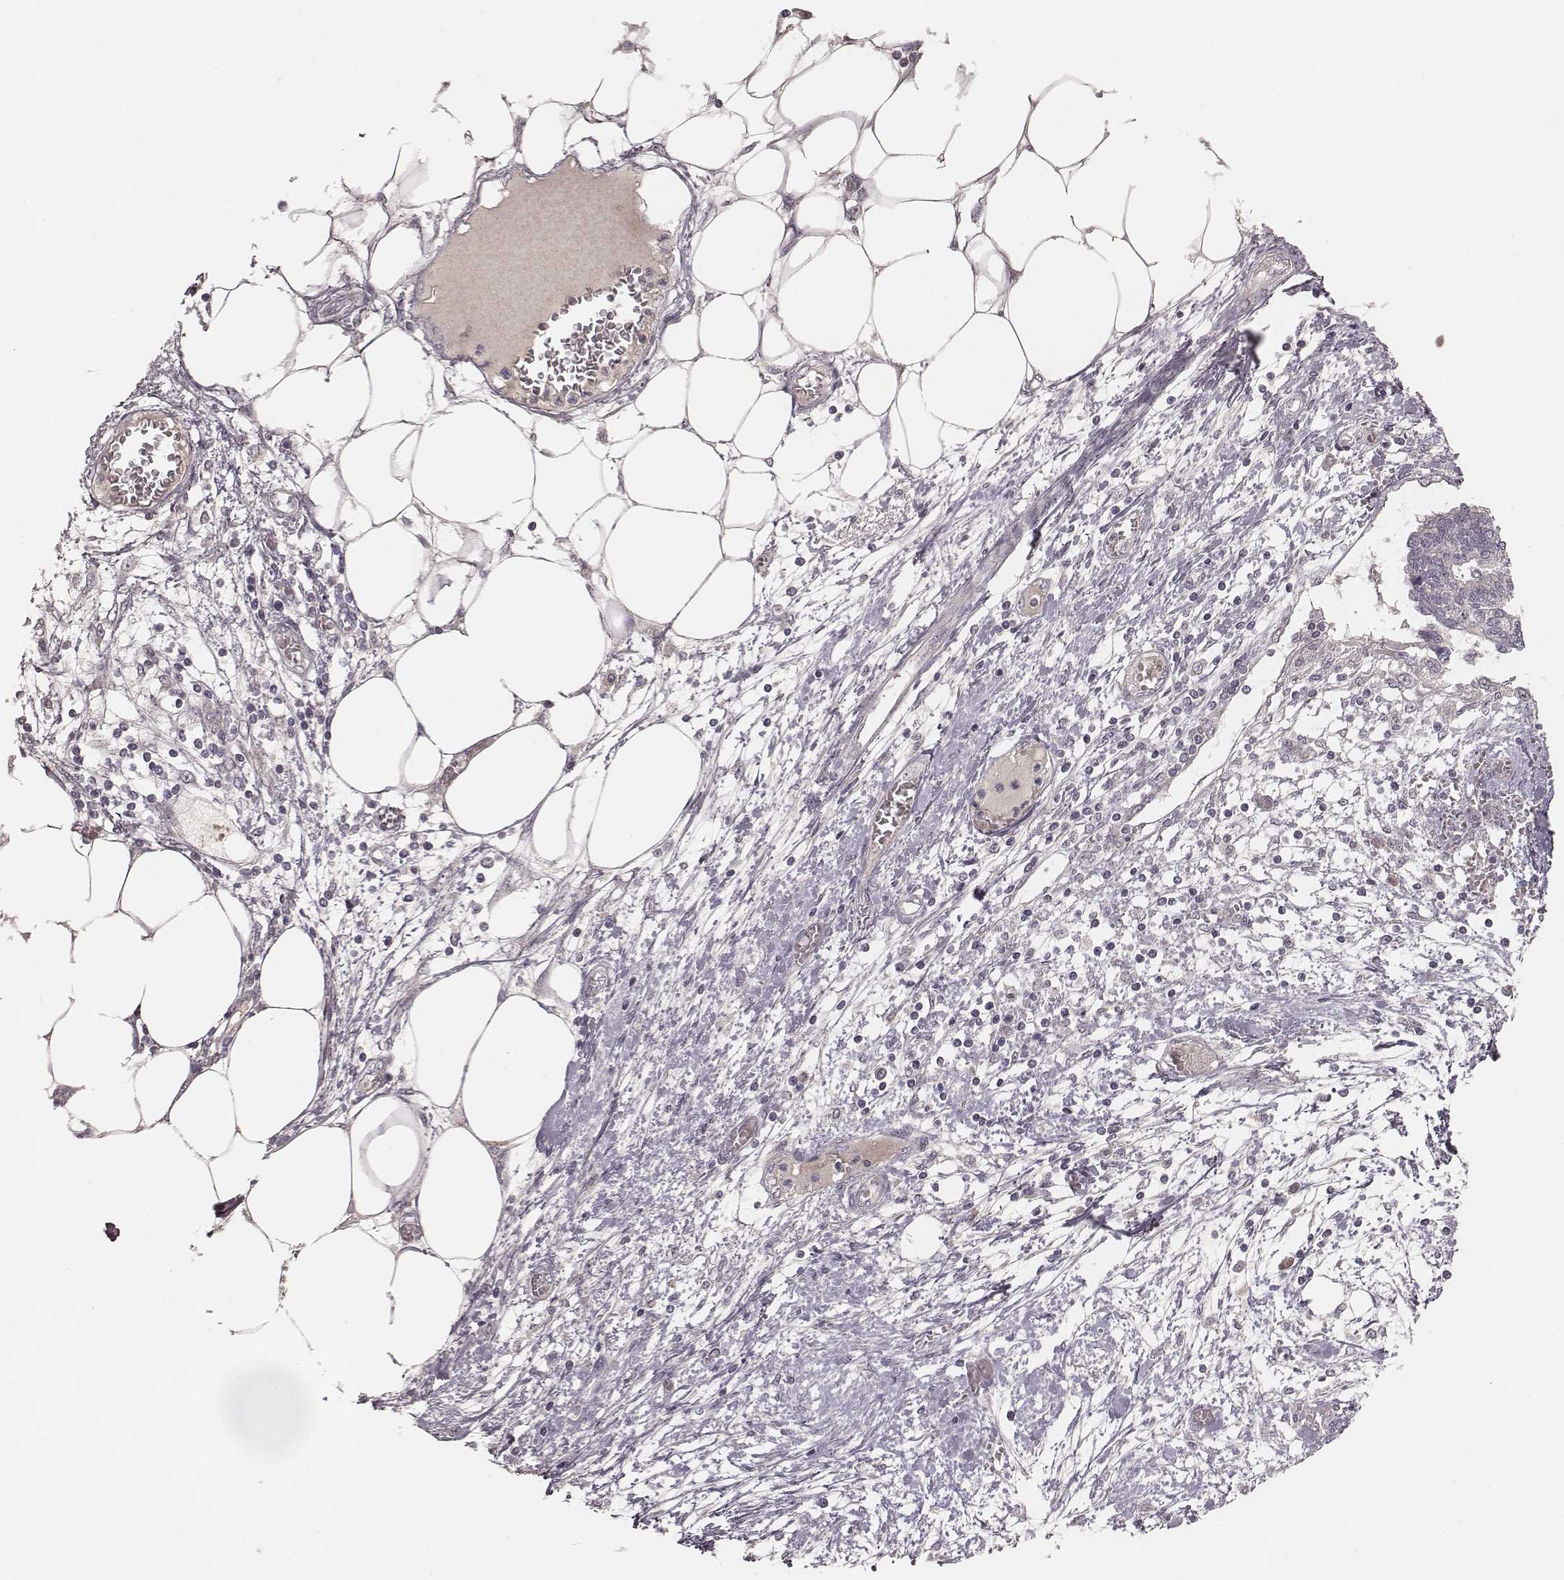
{"staining": {"intensity": "negative", "quantity": "none", "location": "none"}, "tissue": "endometrial cancer", "cell_type": "Tumor cells", "image_type": "cancer", "snomed": [{"axis": "morphology", "description": "Adenocarcinoma, NOS"}, {"axis": "morphology", "description": "Adenocarcinoma, metastatic, NOS"}, {"axis": "topography", "description": "Adipose tissue"}, {"axis": "topography", "description": "Endometrium"}], "caption": "The photomicrograph reveals no staining of tumor cells in endometrial adenocarcinoma.", "gene": "LY6K", "patient": {"sex": "female", "age": 67}}